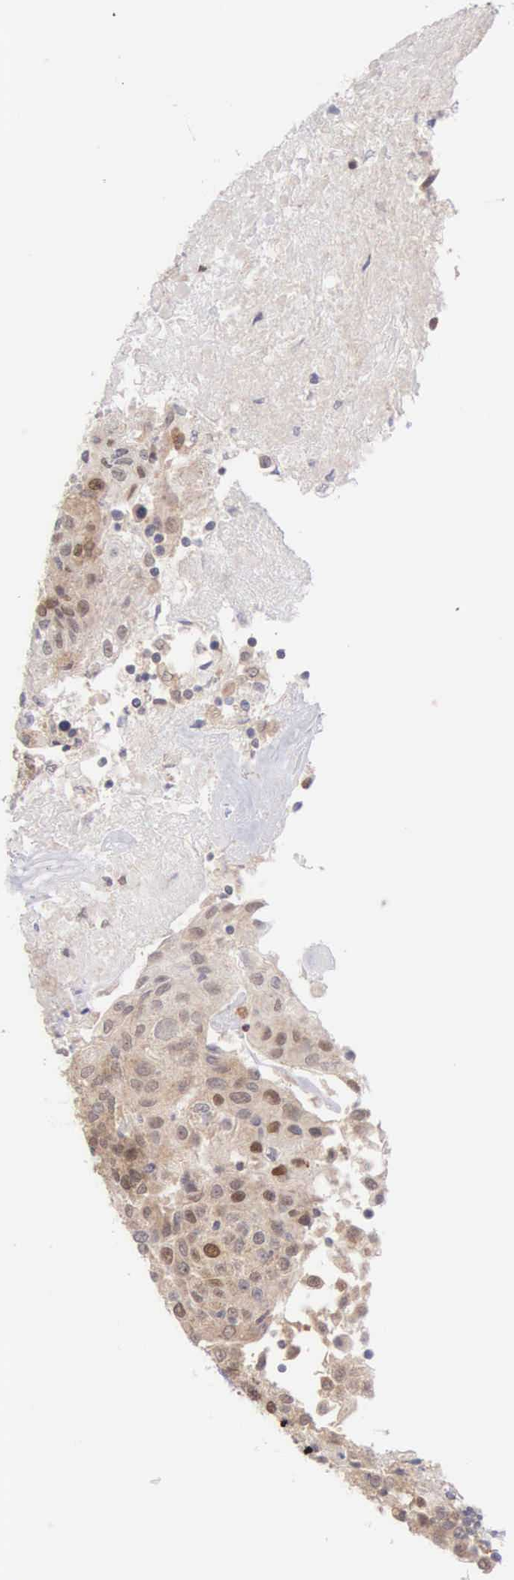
{"staining": {"intensity": "weak", "quantity": ">75%", "location": "nuclear"}, "tissue": "urothelial cancer", "cell_type": "Tumor cells", "image_type": "cancer", "snomed": [{"axis": "morphology", "description": "Urothelial carcinoma, High grade"}, {"axis": "topography", "description": "Urinary bladder"}], "caption": "This is an image of immunohistochemistry staining of urothelial cancer, which shows weak staining in the nuclear of tumor cells.", "gene": "GRK3", "patient": {"sex": "female", "age": 85}}